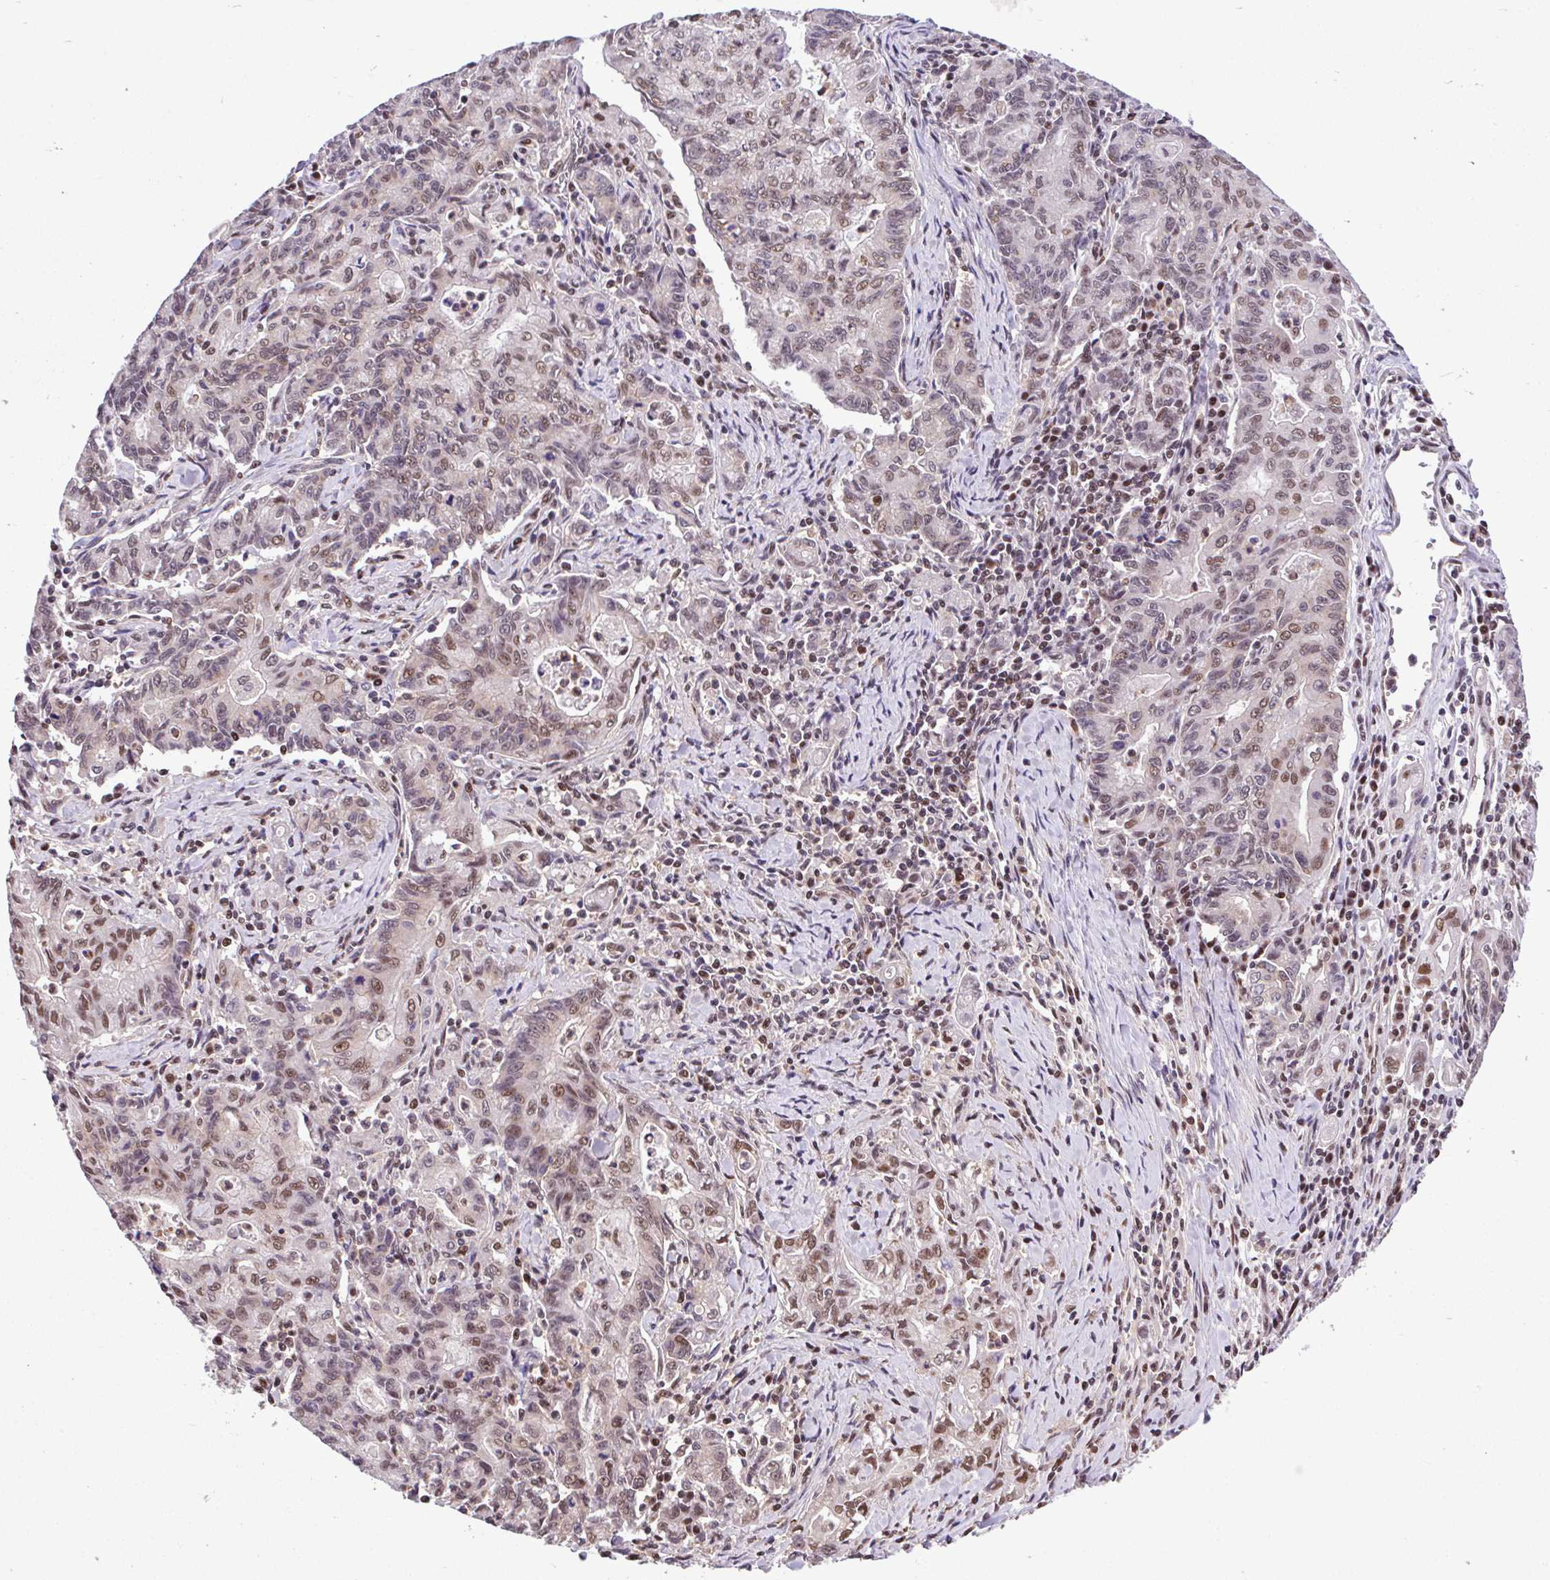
{"staining": {"intensity": "weak", "quantity": ">75%", "location": "nuclear"}, "tissue": "stomach cancer", "cell_type": "Tumor cells", "image_type": "cancer", "snomed": [{"axis": "morphology", "description": "Adenocarcinoma, NOS"}, {"axis": "topography", "description": "Stomach, upper"}], "caption": "Immunohistochemistry (DAB (3,3'-diaminobenzidine)) staining of stomach cancer displays weak nuclear protein expression in approximately >75% of tumor cells.", "gene": "GLIS3", "patient": {"sex": "female", "age": 79}}